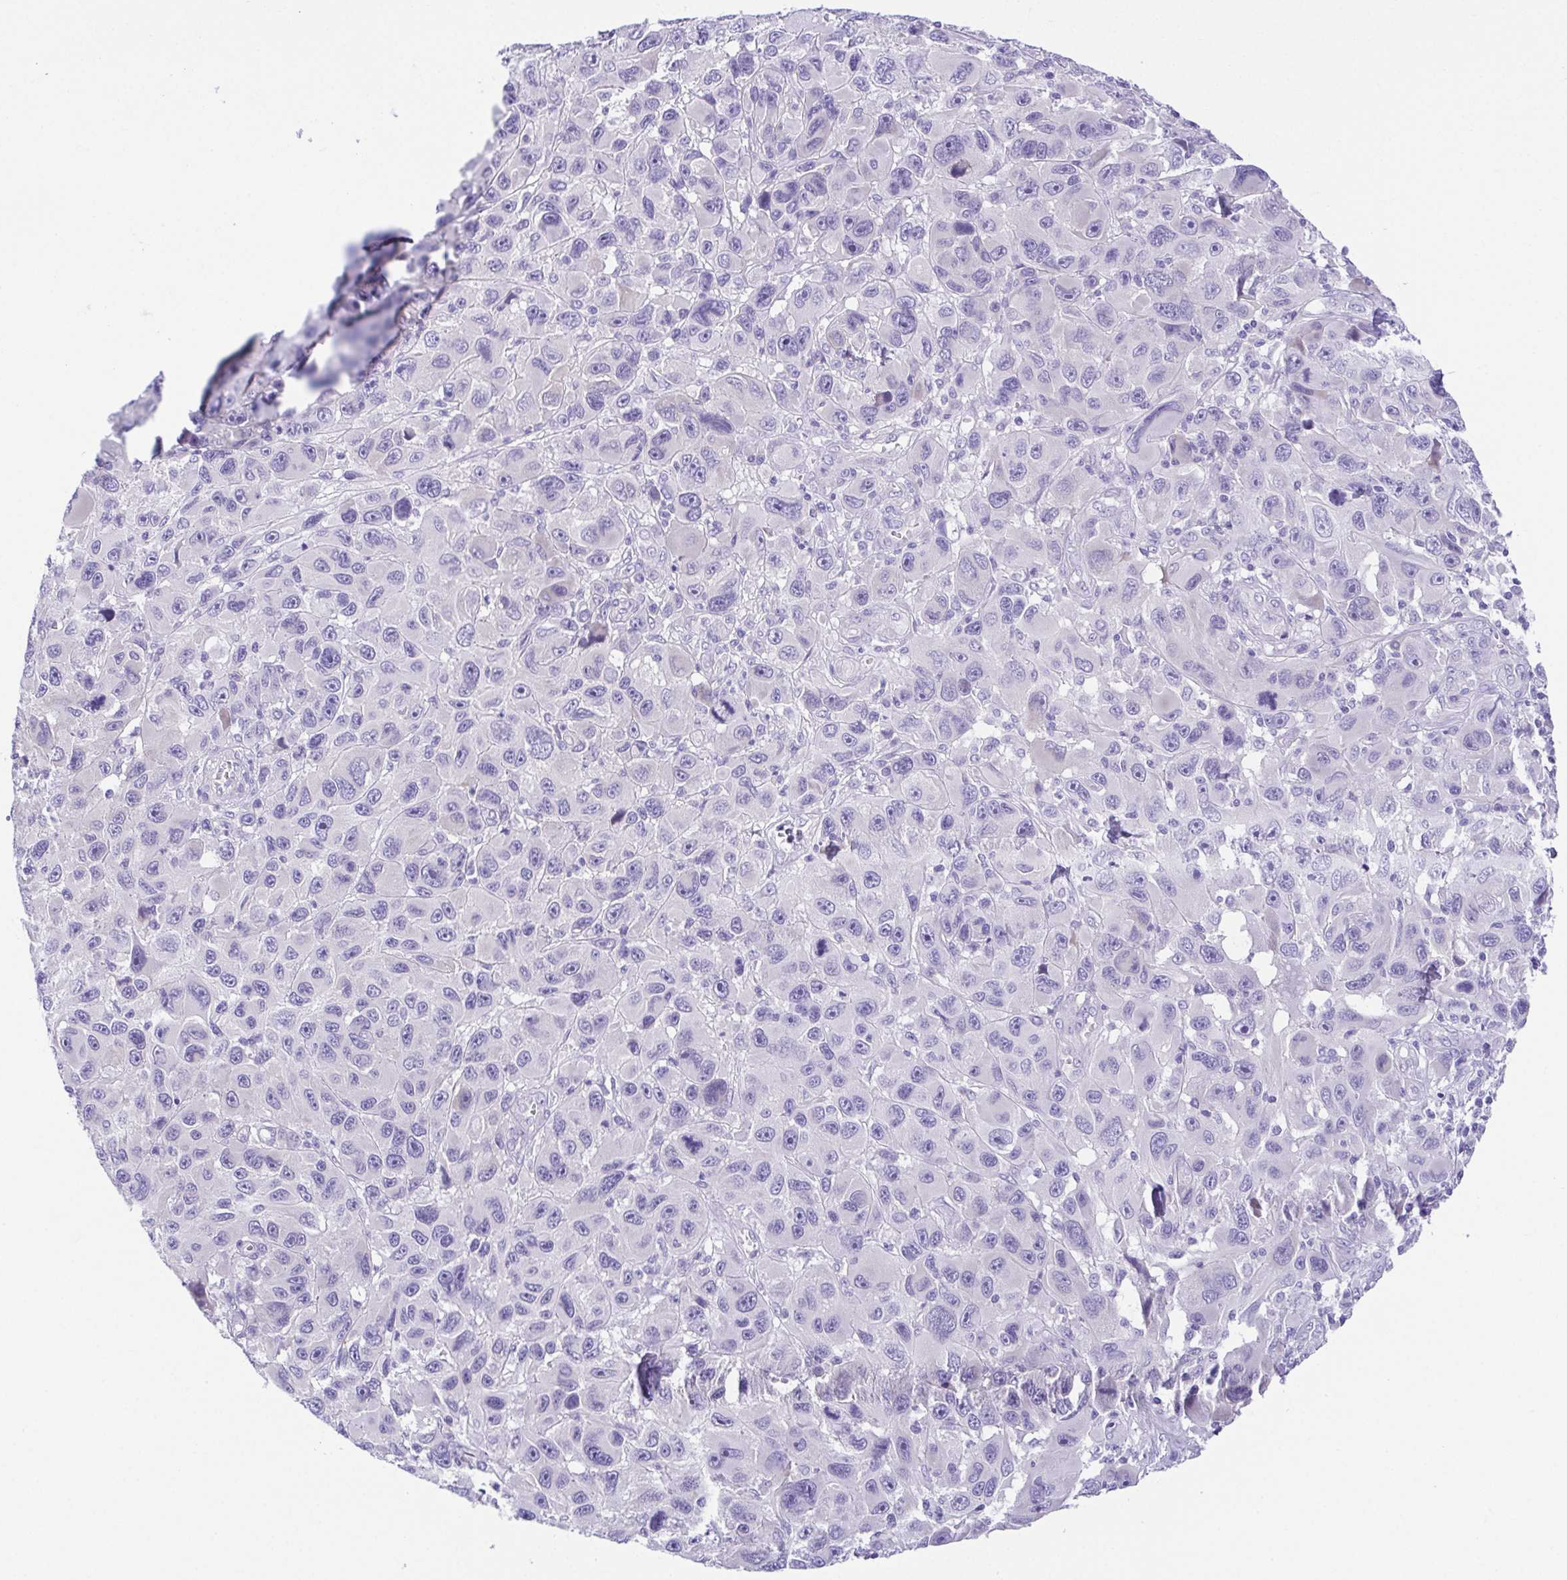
{"staining": {"intensity": "negative", "quantity": "none", "location": "none"}, "tissue": "melanoma", "cell_type": "Tumor cells", "image_type": "cancer", "snomed": [{"axis": "morphology", "description": "Malignant melanoma, NOS"}, {"axis": "topography", "description": "Skin"}], "caption": "This is an IHC histopathology image of melanoma. There is no expression in tumor cells.", "gene": "LUZP4", "patient": {"sex": "male", "age": 53}}